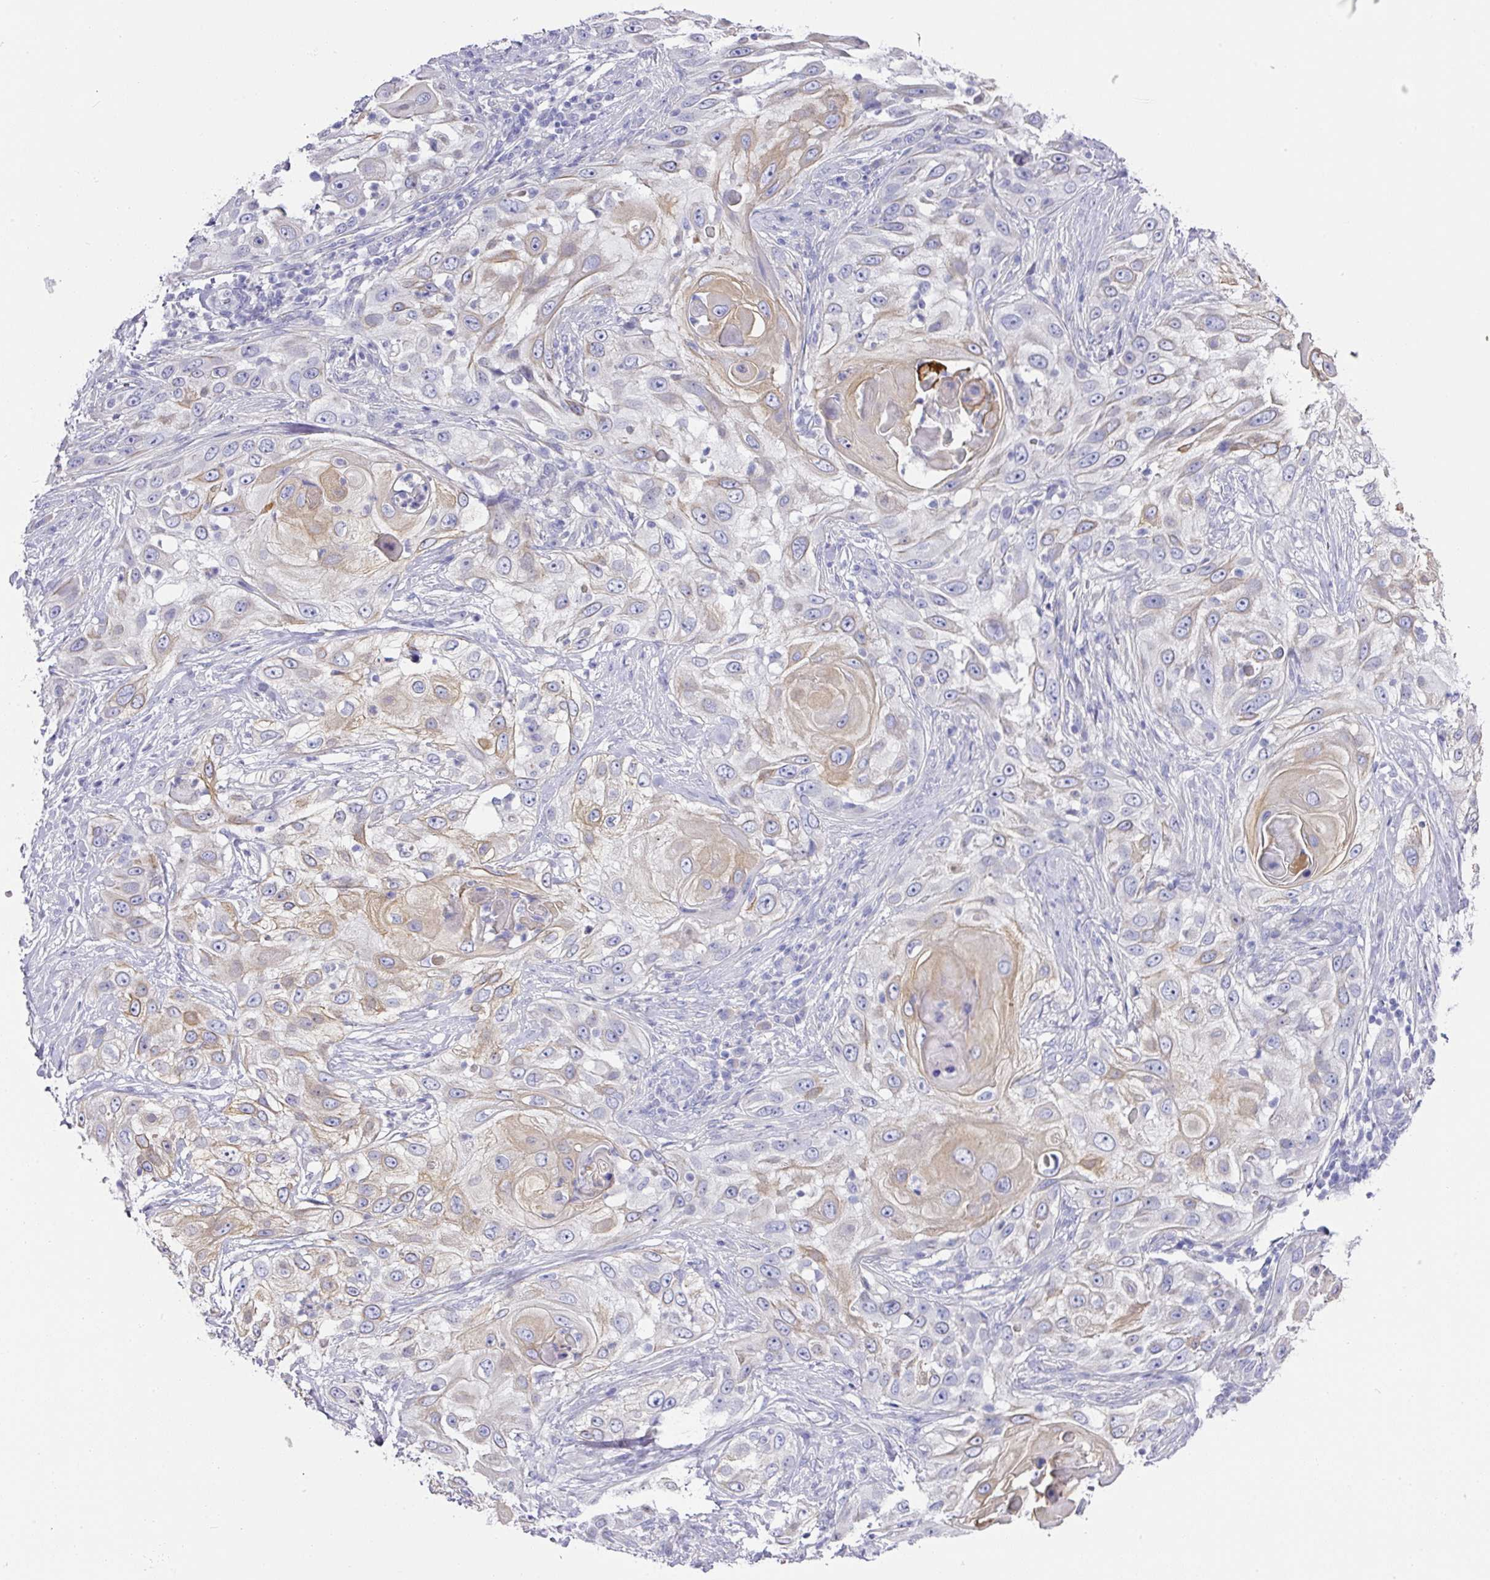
{"staining": {"intensity": "weak", "quantity": "25%-75%", "location": "cytoplasmic/membranous"}, "tissue": "skin cancer", "cell_type": "Tumor cells", "image_type": "cancer", "snomed": [{"axis": "morphology", "description": "Squamous cell carcinoma, NOS"}, {"axis": "topography", "description": "Skin"}], "caption": "This is a photomicrograph of immunohistochemistry (IHC) staining of skin cancer (squamous cell carcinoma), which shows weak expression in the cytoplasmic/membranous of tumor cells.", "gene": "TARM1", "patient": {"sex": "female", "age": 44}}